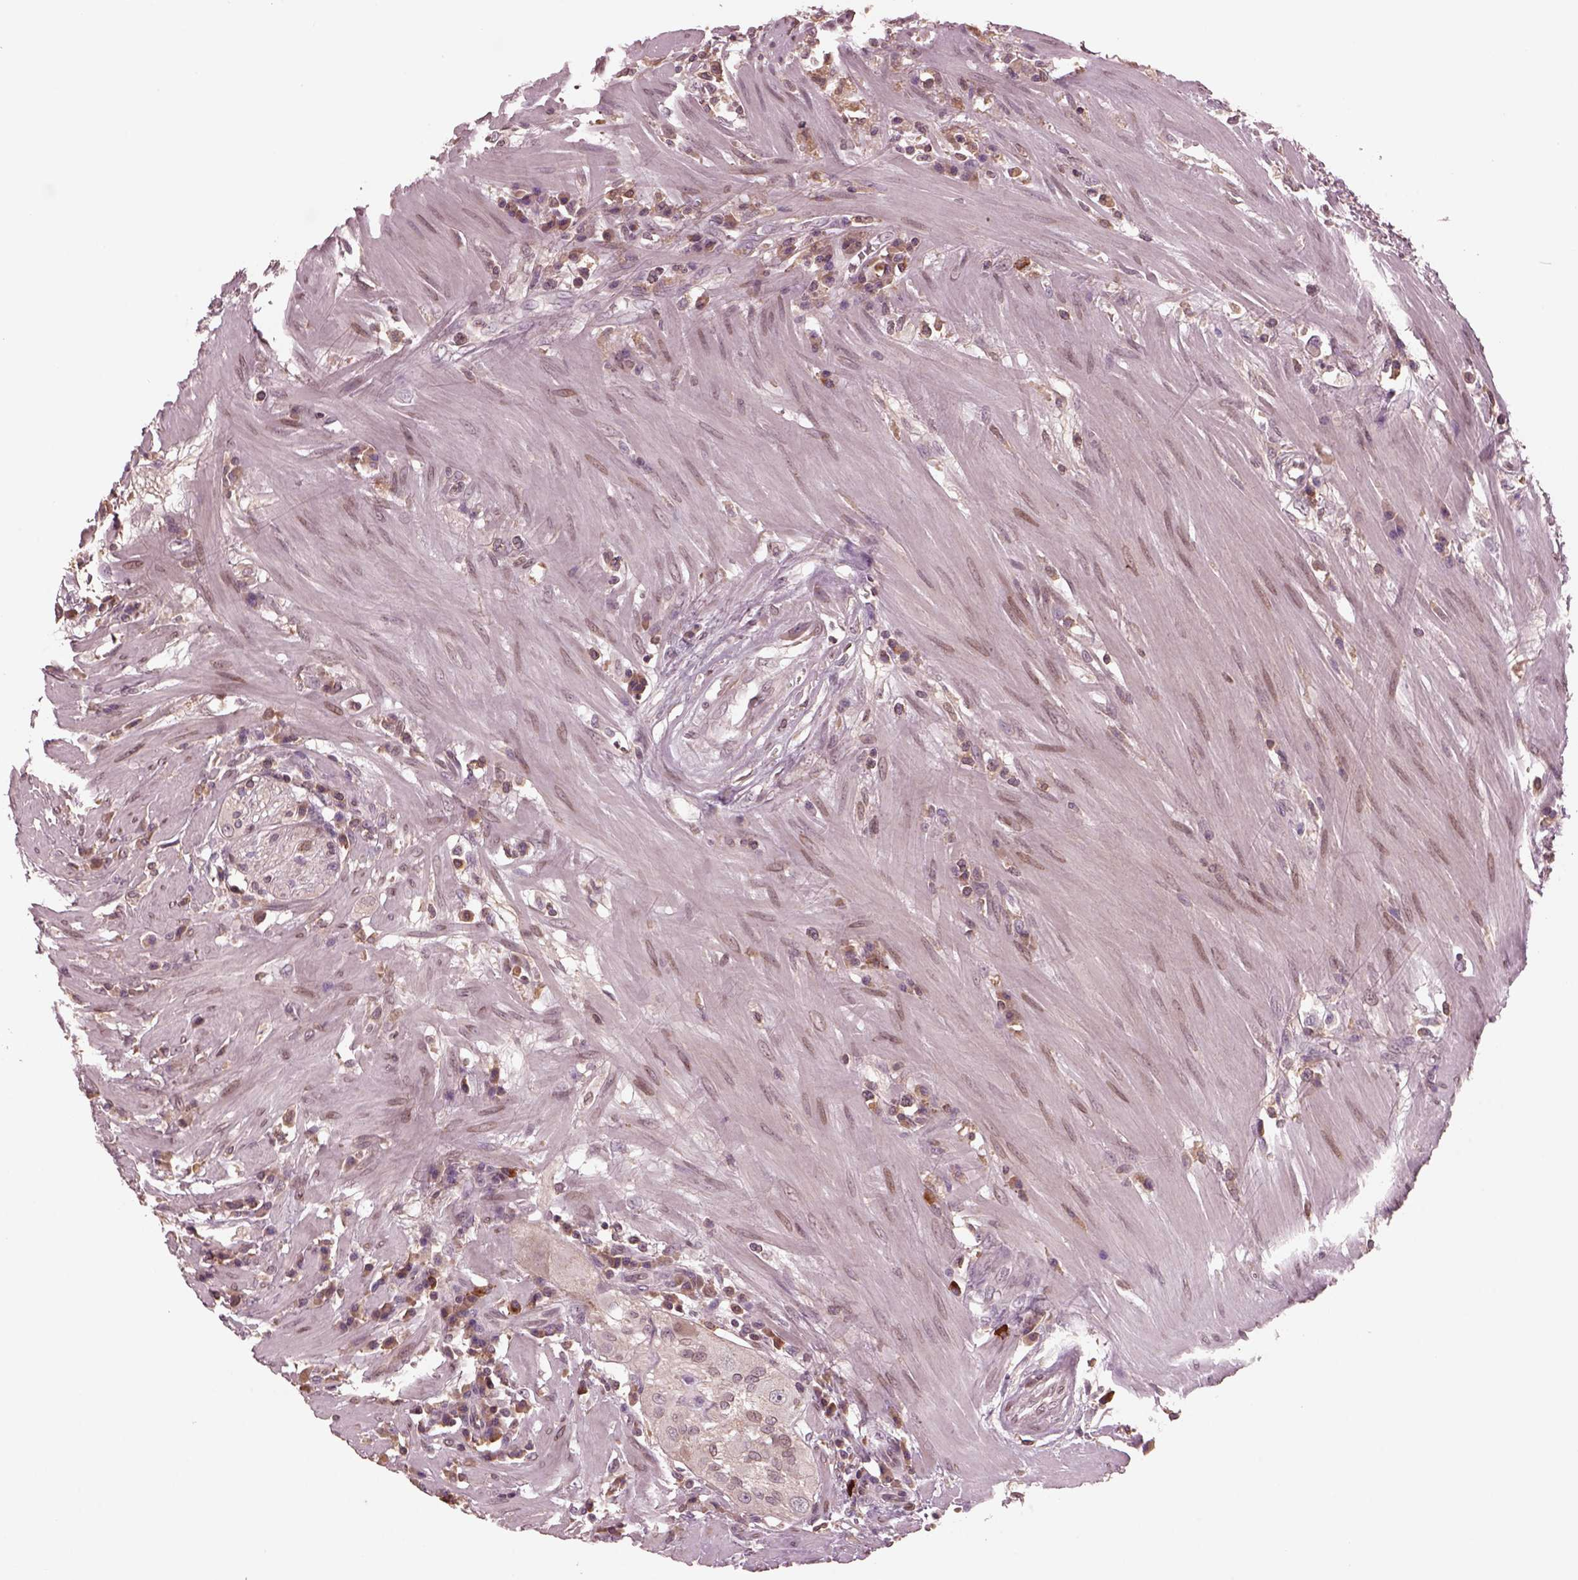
{"staining": {"intensity": "negative", "quantity": "none", "location": "none"}, "tissue": "colorectal cancer", "cell_type": "Tumor cells", "image_type": "cancer", "snomed": [{"axis": "morphology", "description": "Adenocarcinoma, NOS"}, {"axis": "topography", "description": "Colon"}], "caption": "Image shows no protein positivity in tumor cells of adenocarcinoma (colorectal) tissue. (DAB (3,3'-diaminobenzidine) immunohistochemistry with hematoxylin counter stain).", "gene": "PTX4", "patient": {"sex": "male", "age": 57}}